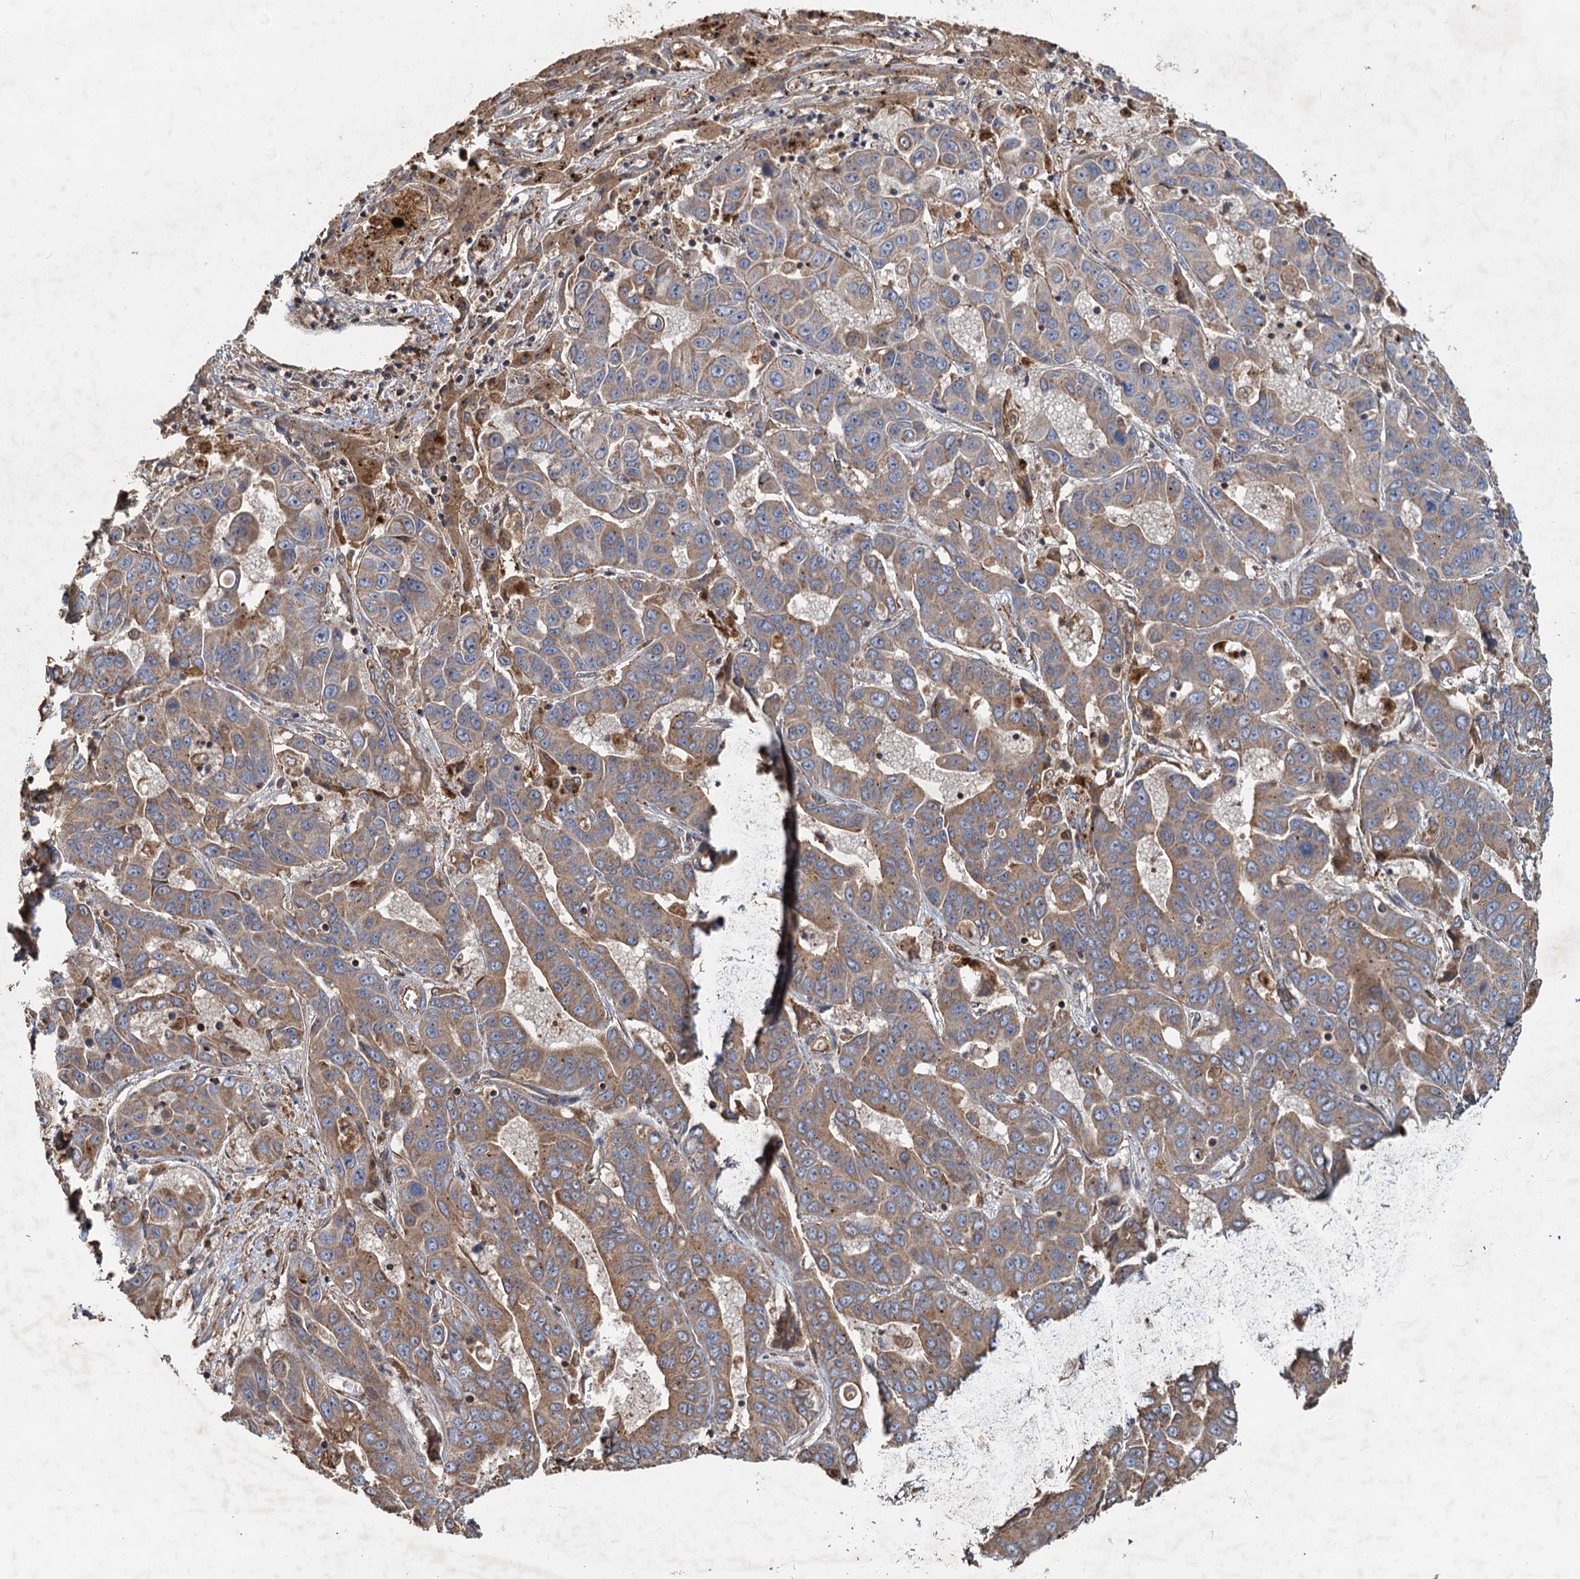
{"staining": {"intensity": "moderate", "quantity": ">75%", "location": "cytoplasmic/membranous"}, "tissue": "liver cancer", "cell_type": "Tumor cells", "image_type": "cancer", "snomed": [{"axis": "morphology", "description": "Cholangiocarcinoma"}, {"axis": "topography", "description": "Liver"}], "caption": "Liver cancer (cholangiocarcinoma) was stained to show a protein in brown. There is medium levels of moderate cytoplasmic/membranous positivity in approximately >75% of tumor cells.", "gene": "SDS", "patient": {"sex": "female", "age": 52}}